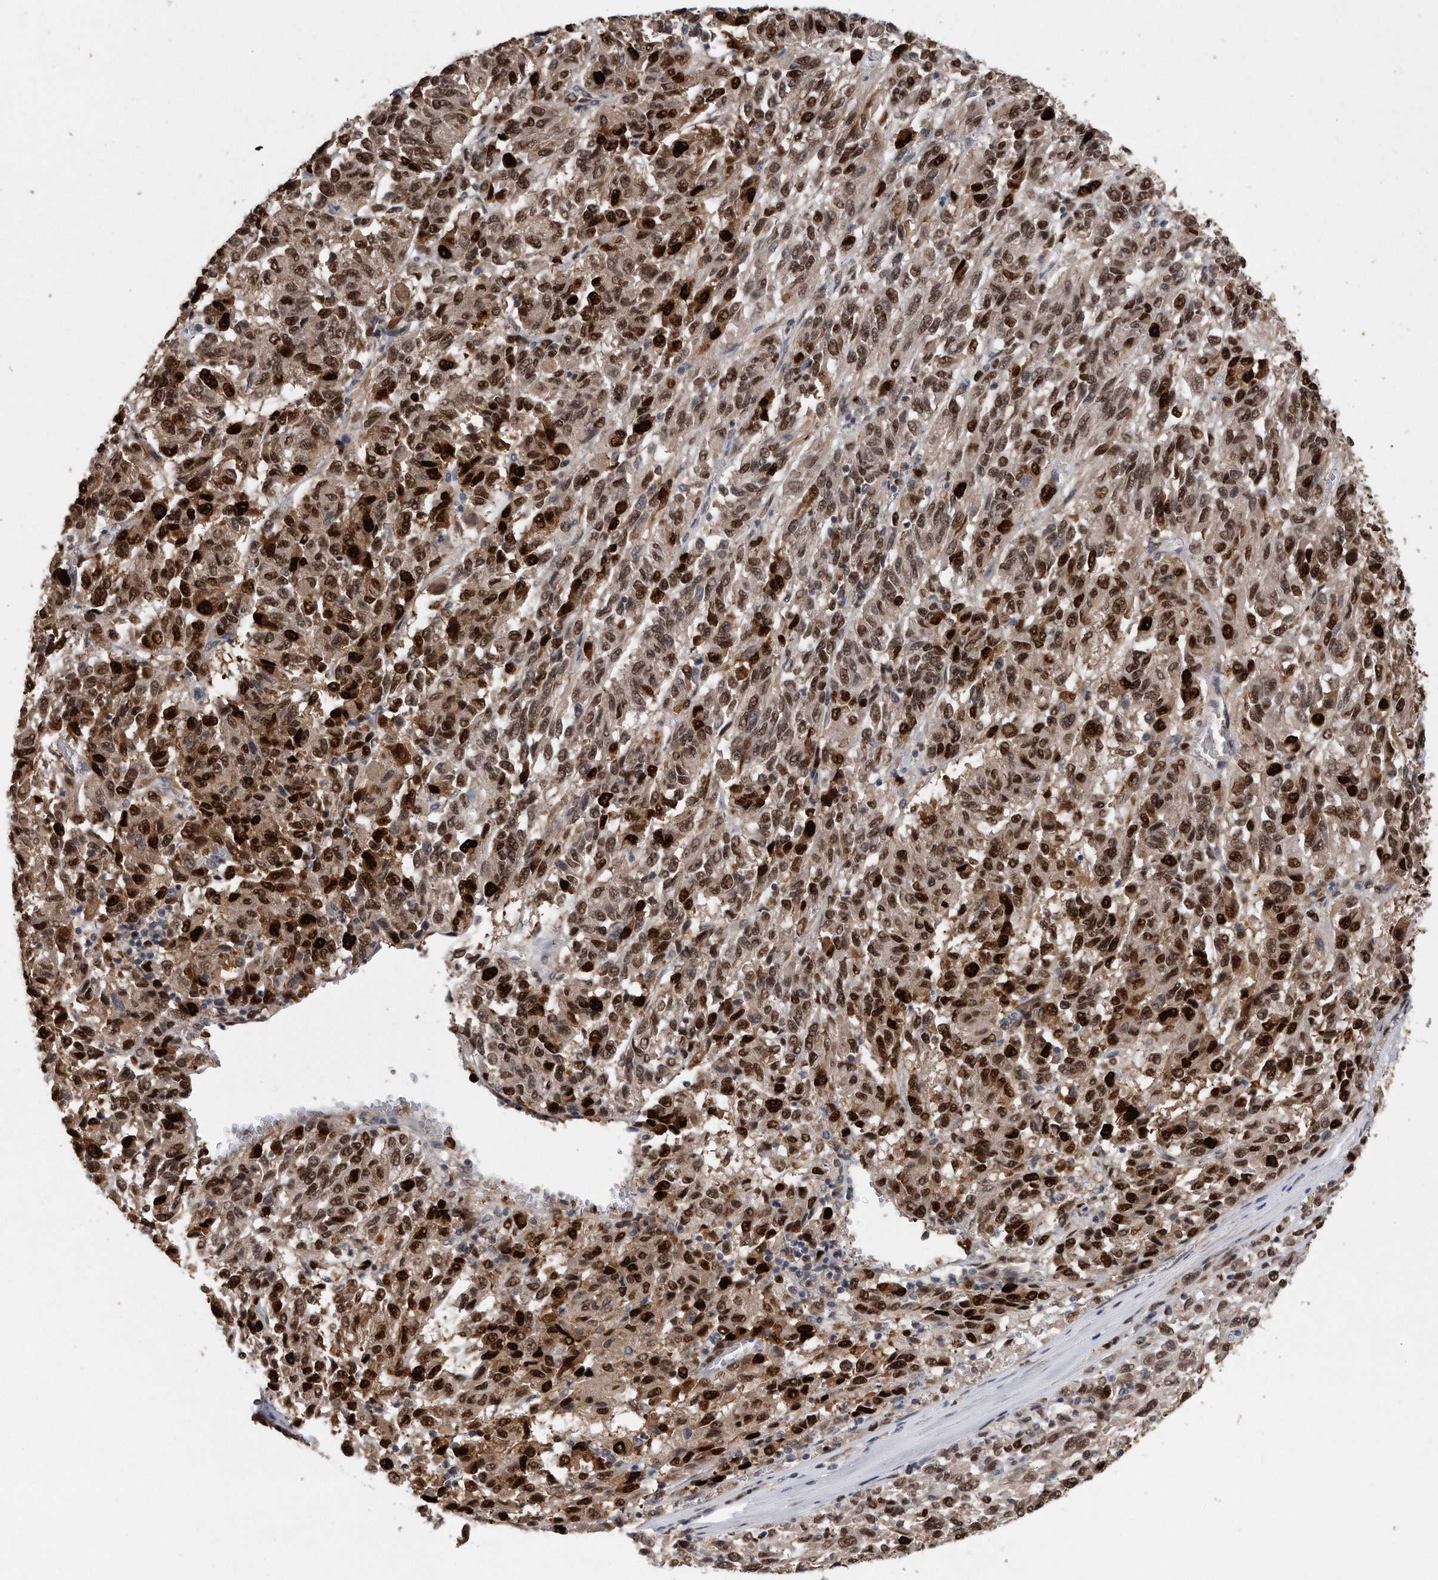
{"staining": {"intensity": "strong", "quantity": ">75%", "location": "nuclear"}, "tissue": "melanoma", "cell_type": "Tumor cells", "image_type": "cancer", "snomed": [{"axis": "morphology", "description": "Malignant melanoma, Metastatic site"}, {"axis": "topography", "description": "Lung"}], "caption": "Immunohistochemical staining of melanoma displays high levels of strong nuclear protein expression in about >75% of tumor cells. (DAB = brown stain, brightfield microscopy at high magnification).", "gene": "PCNA", "patient": {"sex": "male", "age": 64}}